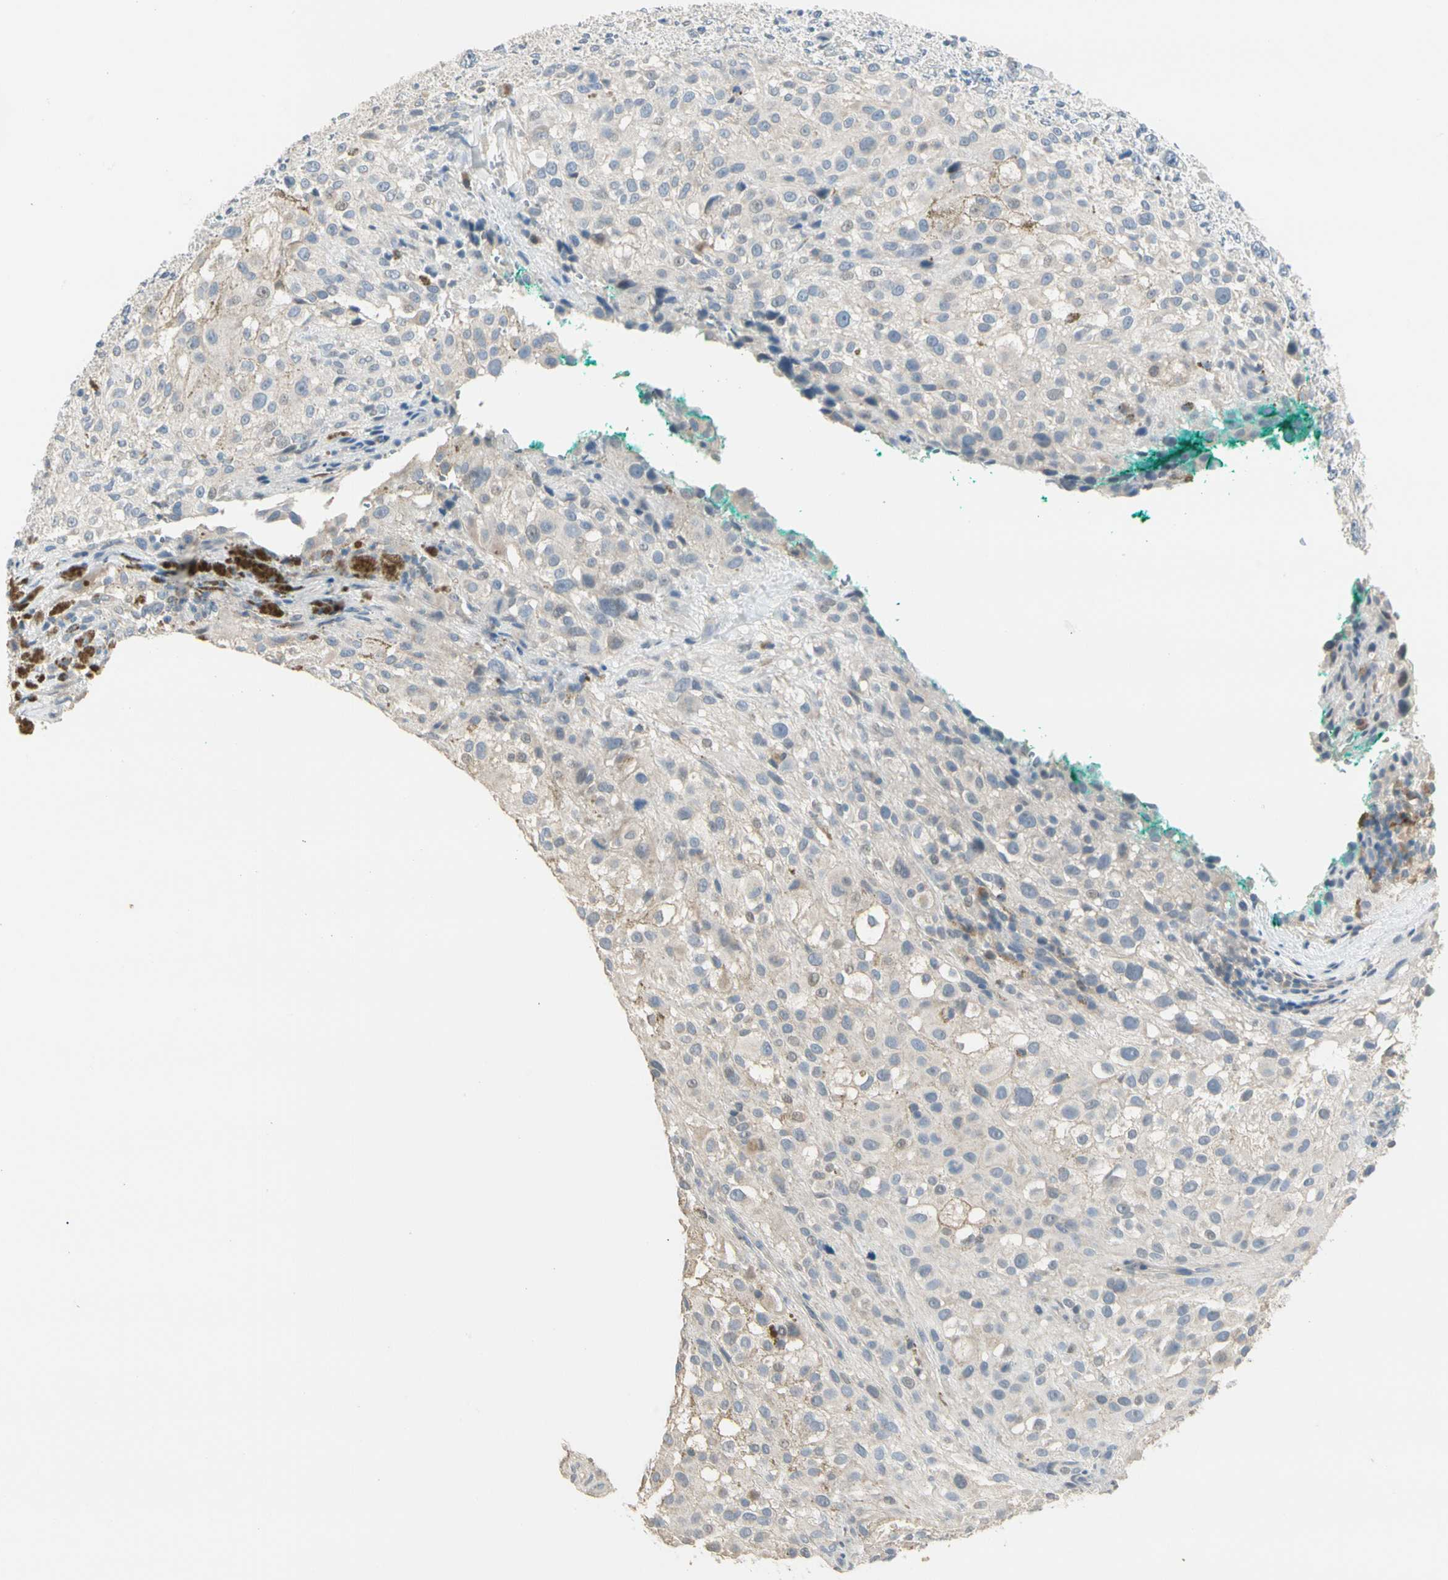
{"staining": {"intensity": "negative", "quantity": "none", "location": "none"}, "tissue": "melanoma", "cell_type": "Tumor cells", "image_type": "cancer", "snomed": [{"axis": "morphology", "description": "Necrosis, NOS"}, {"axis": "morphology", "description": "Malignant melanoma, NOS"}, {"axis": "topography", "description": "Skin"}], "caption": "The photomicrograph shows no staining of tumor cells in malignant melanoma.", "gene": "GNE", "patient": {"sex": "female", "age": 87}}